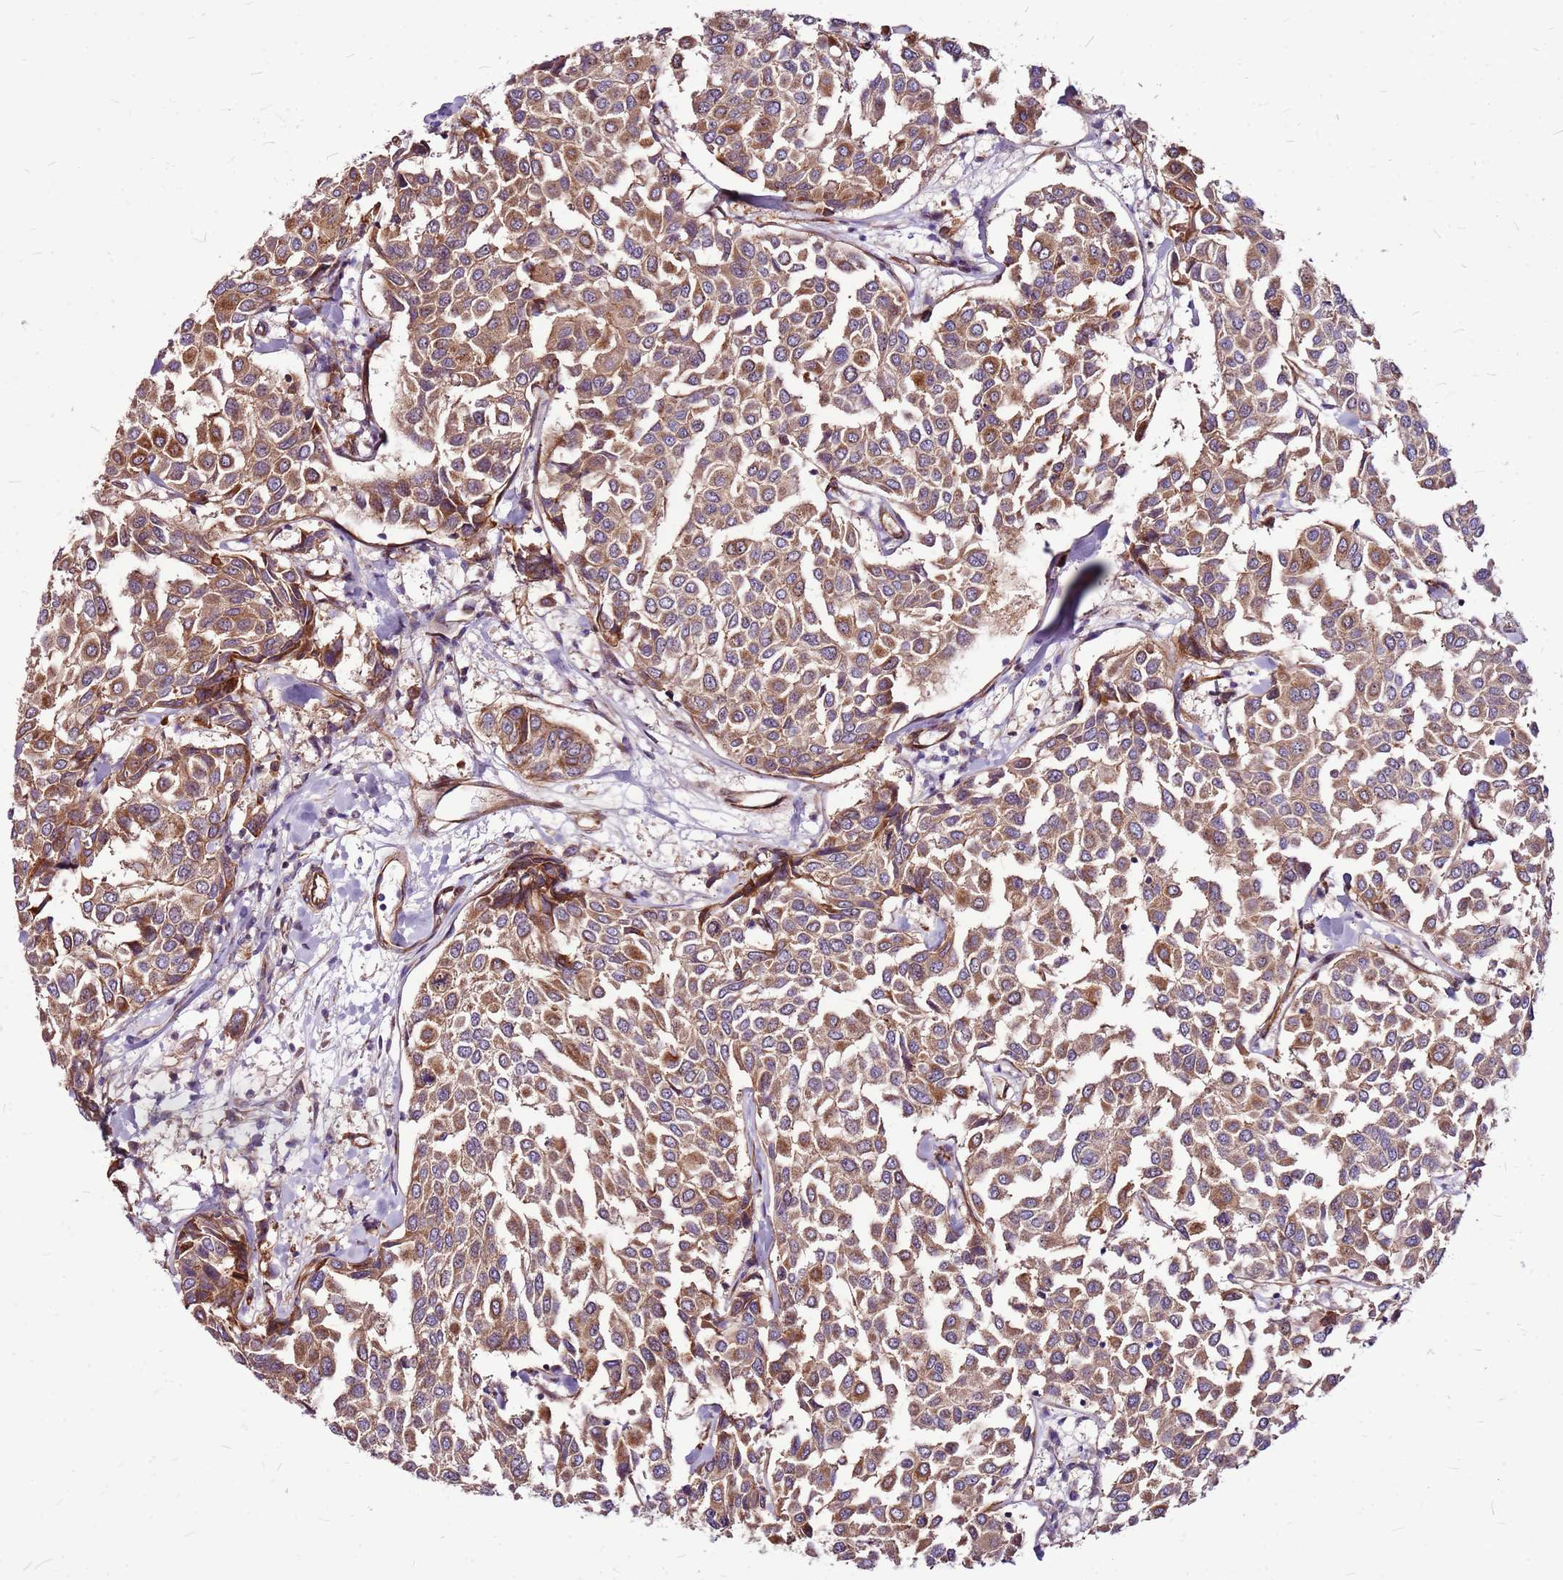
{"staining": {"intensity": "moderate", "quantity": ">75%", "location": "cytoplasmic/membranous"}, "tissue": "breast cancer", "cell_type": "Tumor cells", "image_type": "cancer", "snomed": [{"axis": "morphology", "description": "Duct carcinoma"}, {"axis": "topography", "description": "Breast"}], "caption": "Moderate cytoplasmic/membranous protein expression is appreciated in approximately >75% of tumor cells in breast cancer (infiltrating ductal carcinoma). Nuclei are stained in blue.", "gene": "TOPAZ1", "patient": {"sex": "female", "age": 55}}